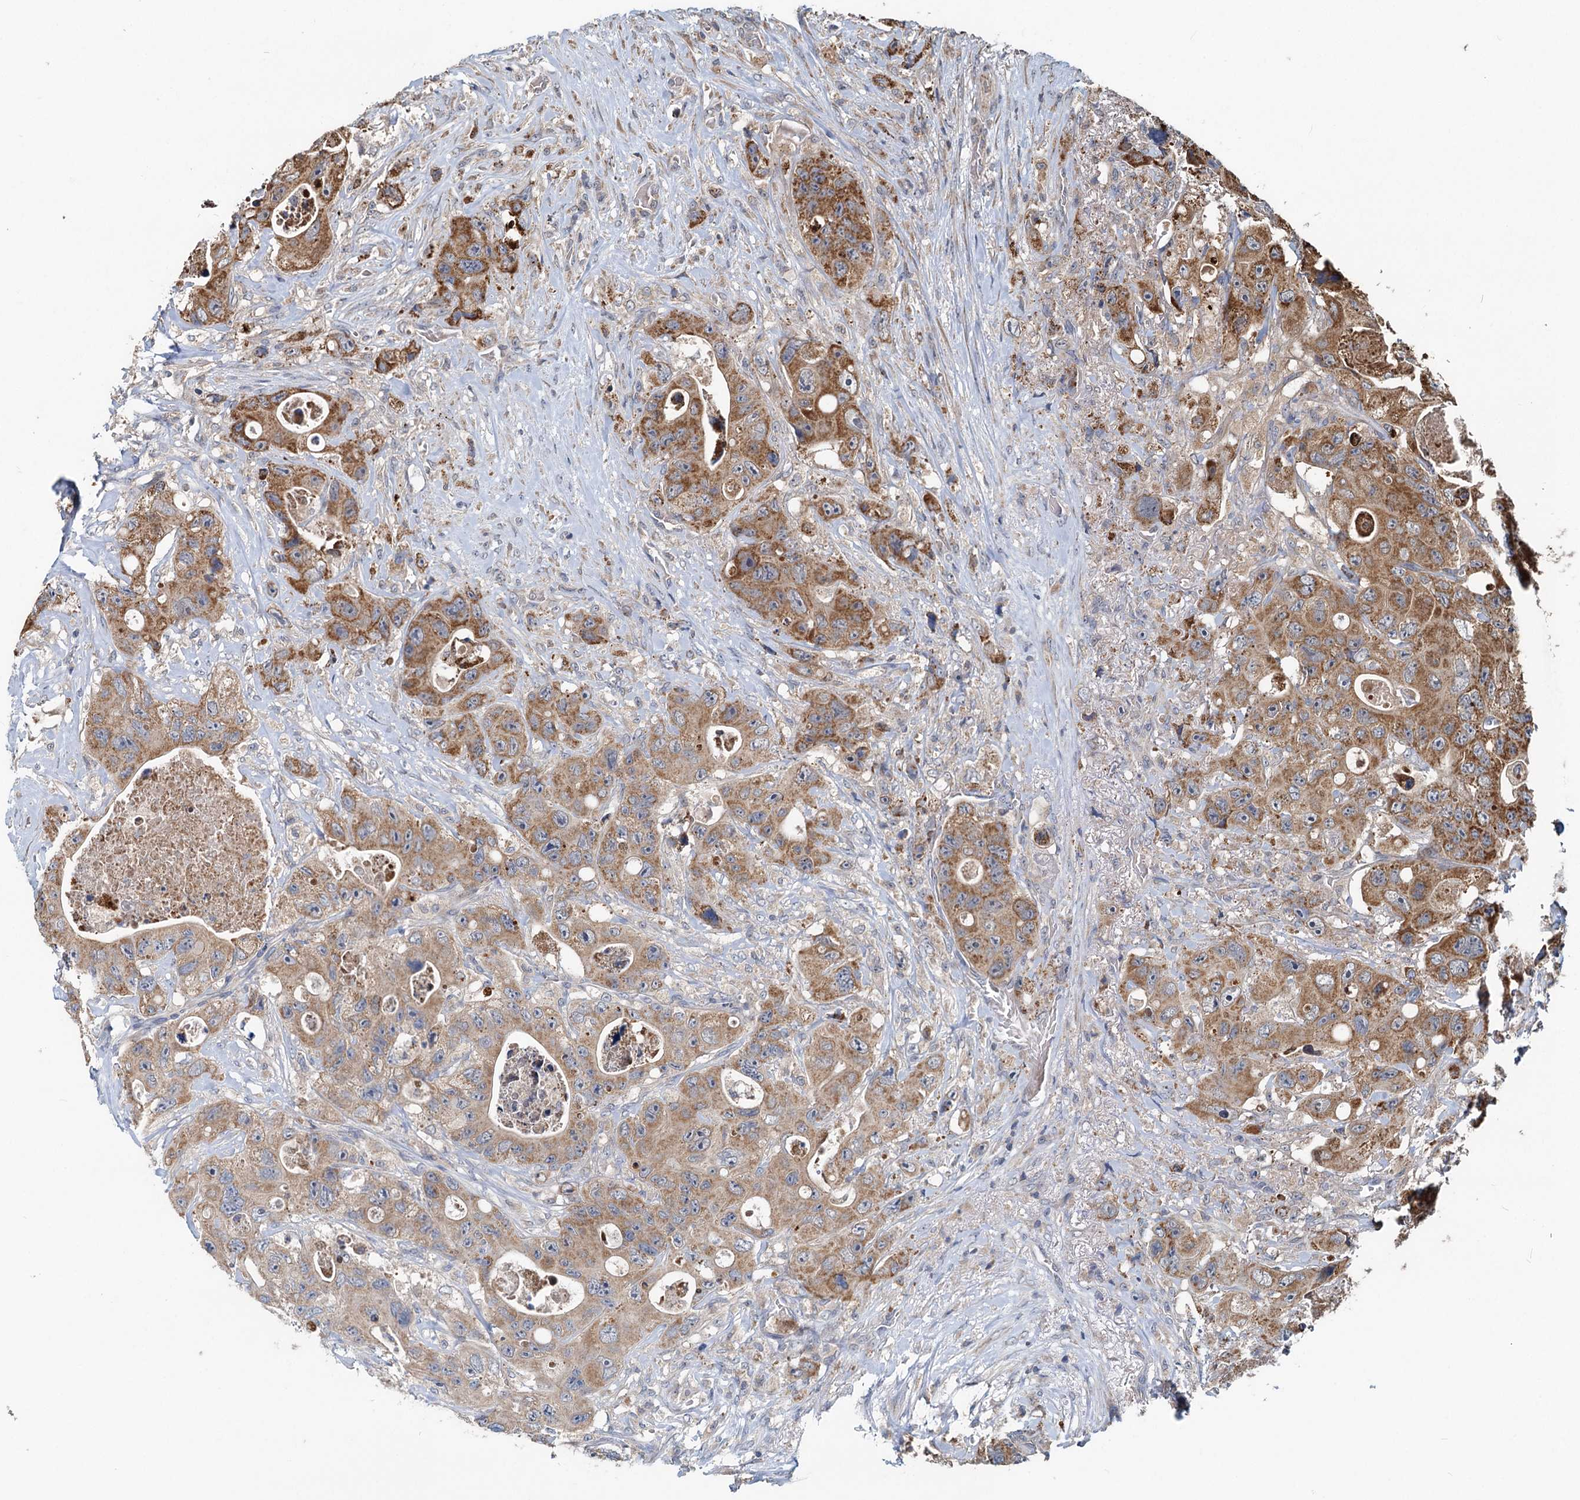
{"staining": {"intensity": "moderate", "quantity": ">75%", "location": "cytoplasmic/membranous"}, "tissue": "colorectal cancer", "cell_type": "Tumor cells", "image_type": "cancer", "snomed": [{"axis": "morphology", "description": "Adenocarcinoma, NOS"}, {"axis": "topography", "description": "Colon"}], "caption": "A histopathology image of adenocarcinoma (colorectal) stained for a protein exhibits moderate cytoplasmic/membranous brown staining in tumor cells.", "gene": "OTUB1", "patient": {"sex": "female", "age": 46}}